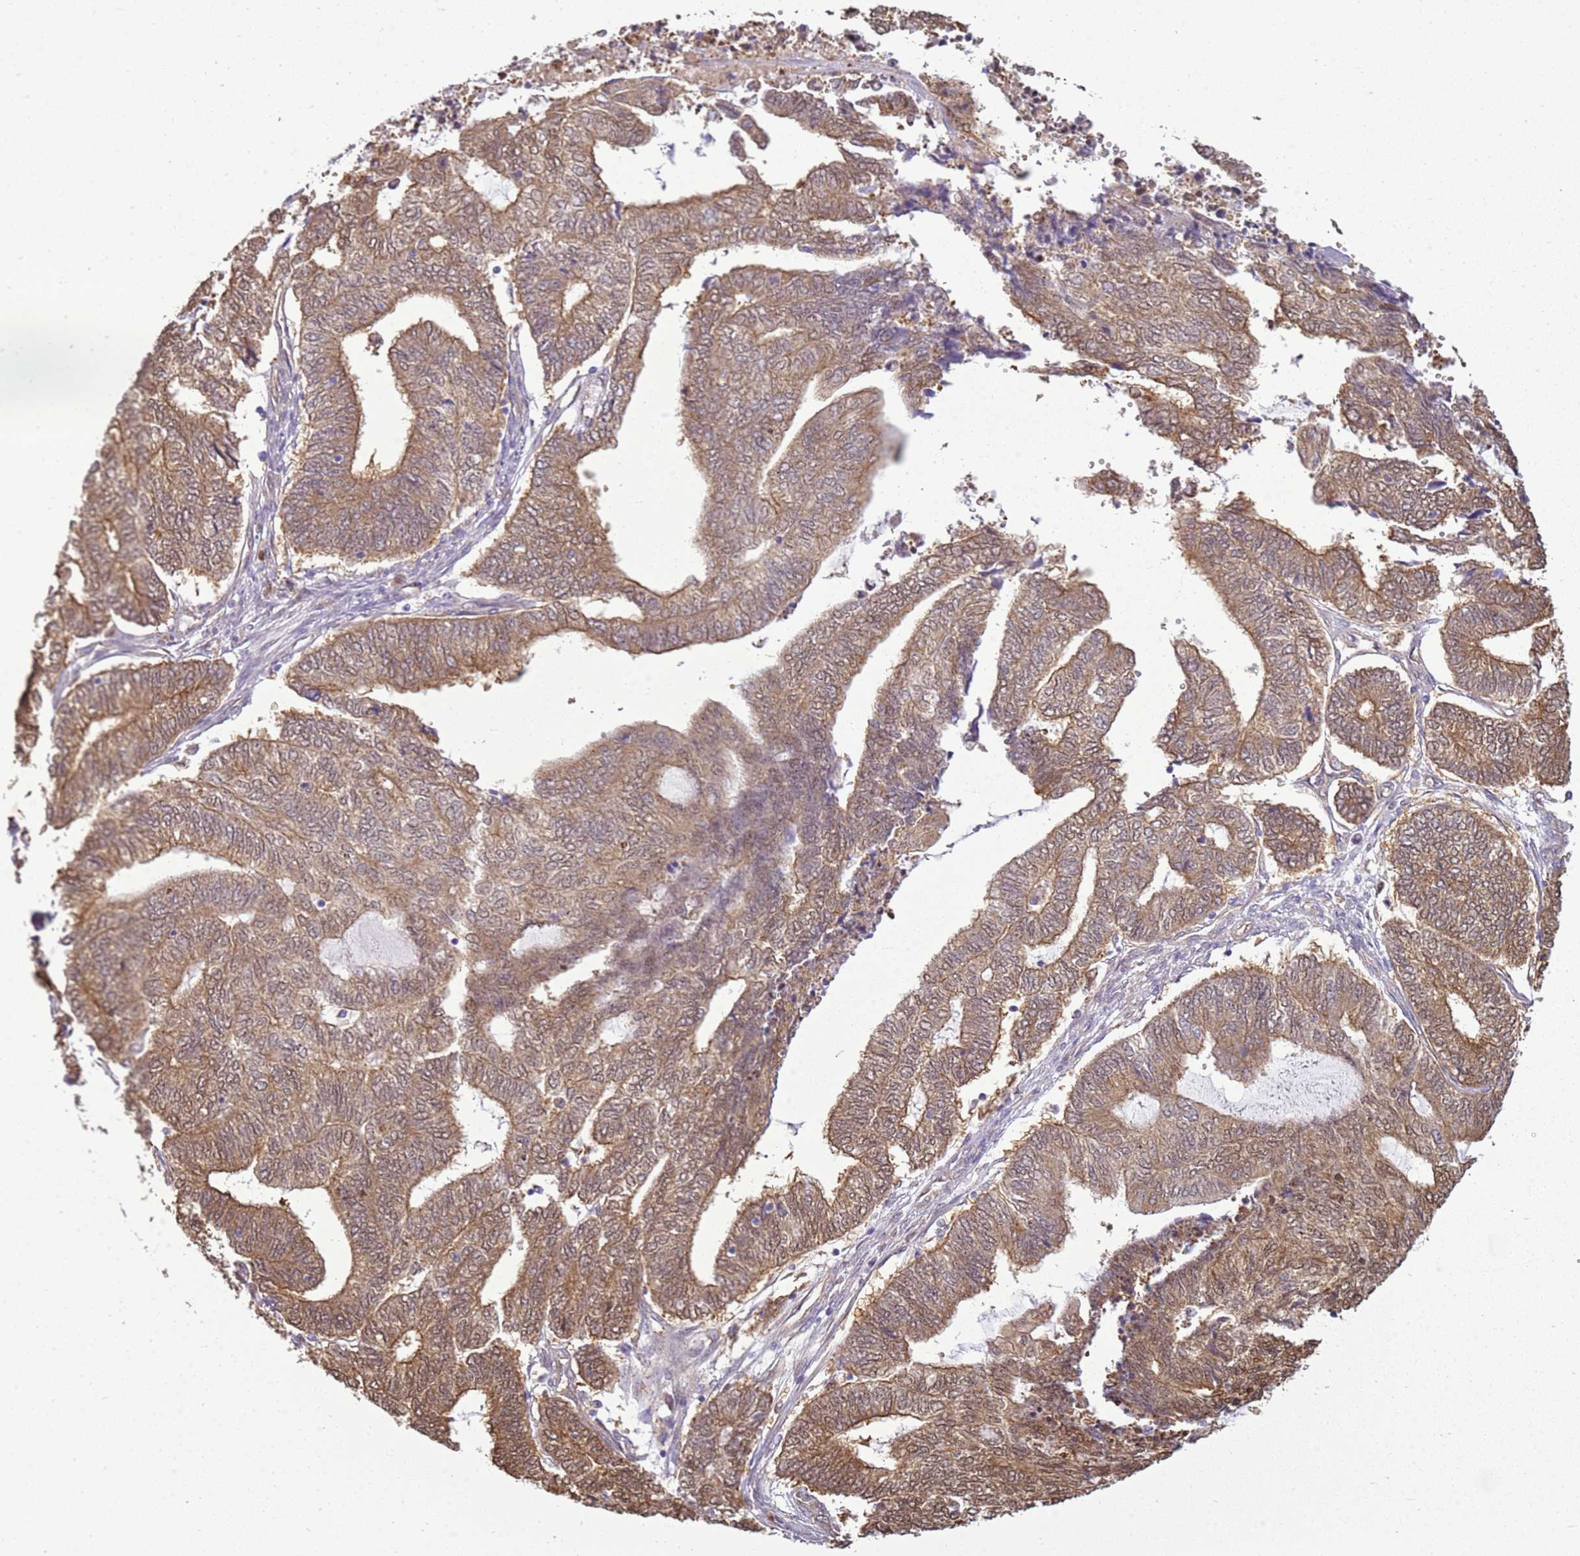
{"staining": {"intensity": "moderate", "quantity": ">75%", "location": "cytoplasmic/membranous"}, "tissue": "endometrial cancer", "cell_type": "Tumor cells", "image_type": "cancer", "snomed": [{"axis": "morphology", "description": "Adenocarcinoma, NOS"}, {"axis": "topography", "description": "Uterus"}, {"axis": "topography", "description": "Endometrium"}], "caption": "Endometrial adenocarcinoma was stained to show a protein in brown. There is medium levels of moderate cytoplasmic/membranous positivity in about >75% of tumor cells.", "gene": "YWHAE", "patient": {"sex": "female", "age": 70}}